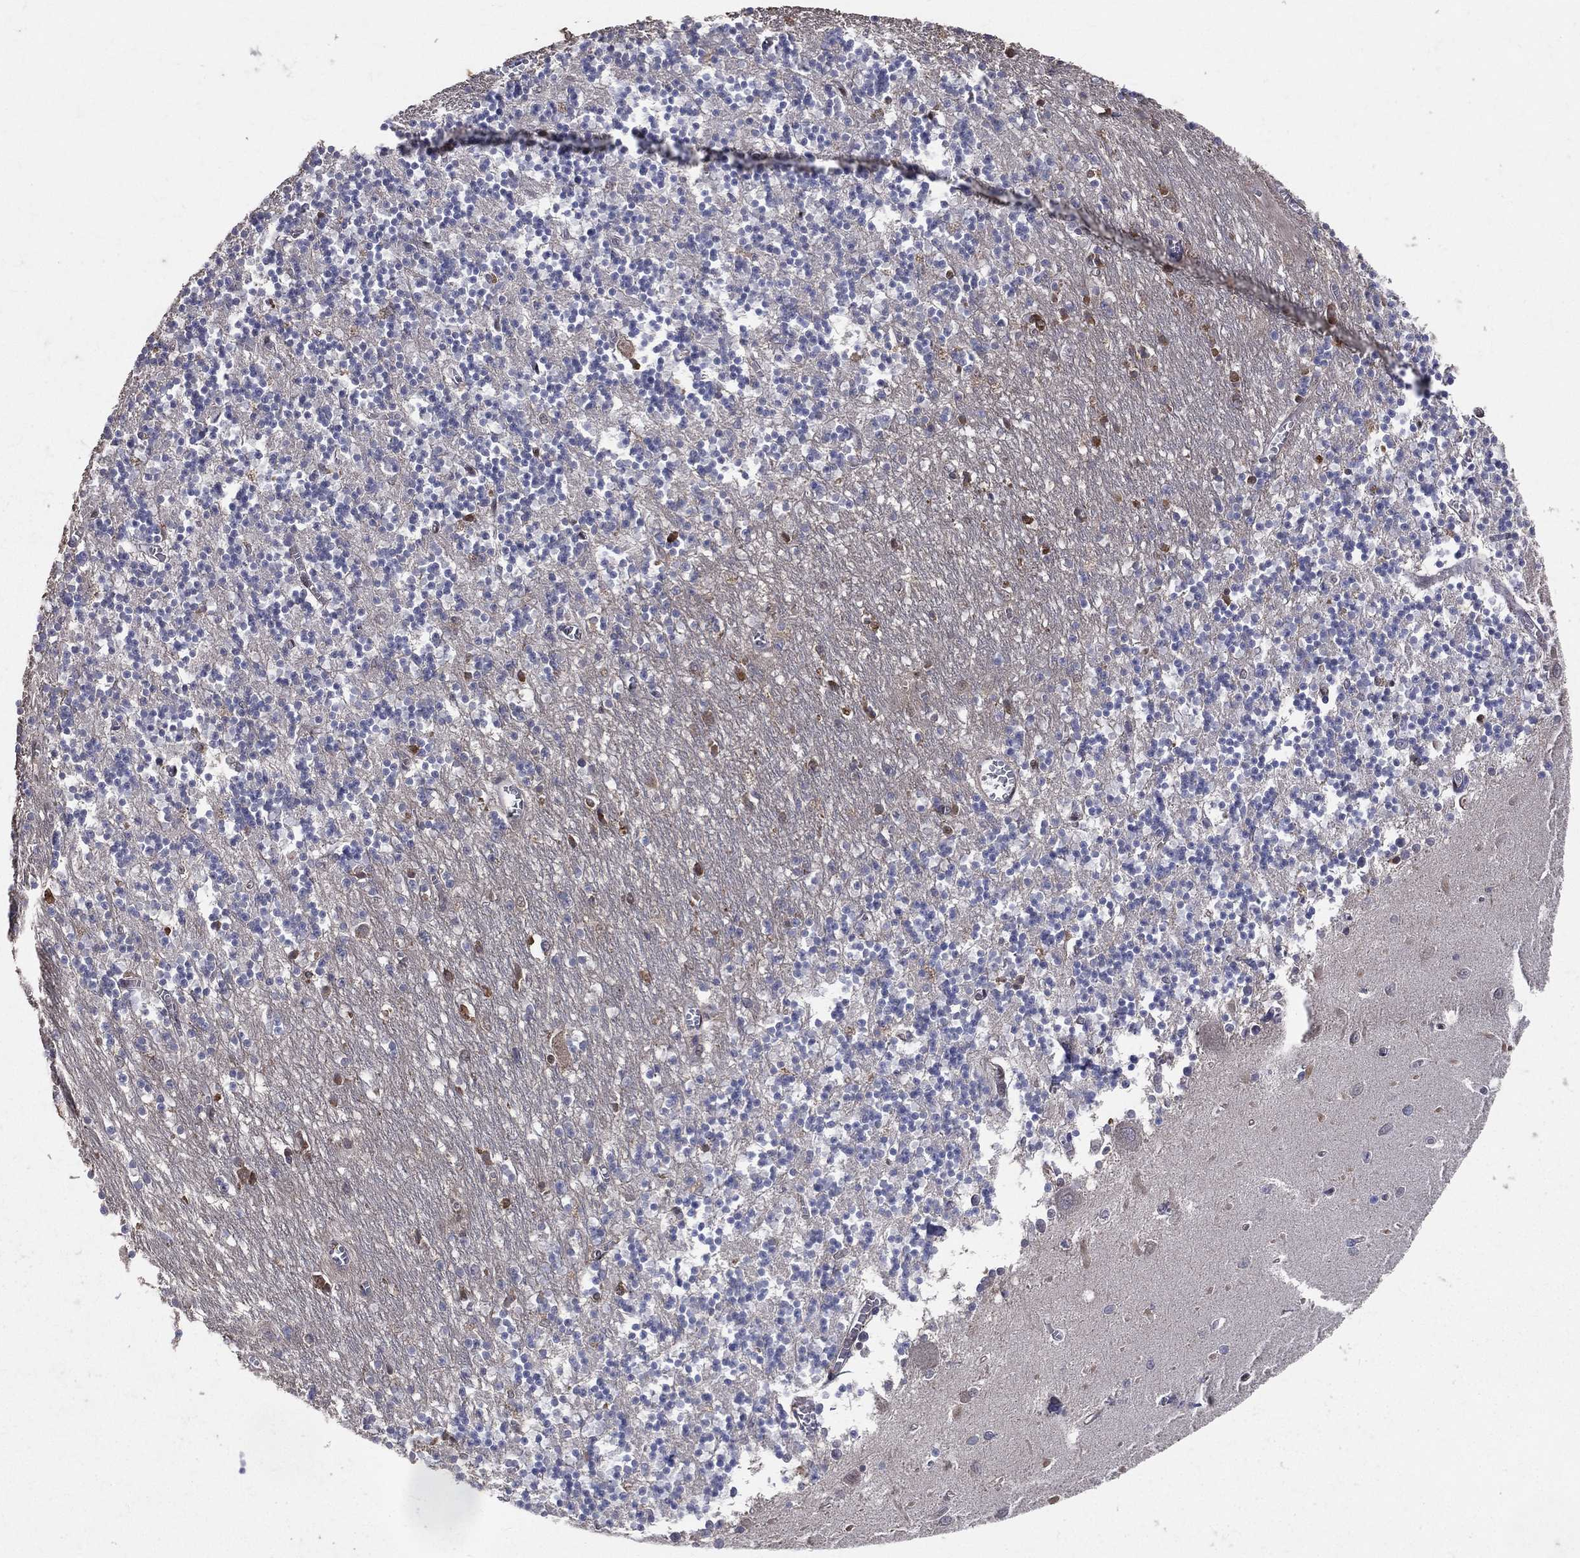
{"staining": {"intensity": "weak", "quantity": "<25%", "location": "cytoplasmic/membranous"}, "tissue": "cerebellum", "cell_type": "Cells in granular layer", "image_type": "normal", "snomed": [{"axis": "morphology", "description": "Normal tissue, NOS"}, {"axis": "topography", "description": "Cerebellum"}], "caption": "Cerebellum was stained to show a protein in brown. There is no significant positivity in cells in granular layer. The staining is performed using DAB (3,3'-diaminobenzidine) brown chromogen with nuclei counter-stained in using hematoxylin.", "gene": "GMPR2", "patient": {"sex": "female", "age": 64}}